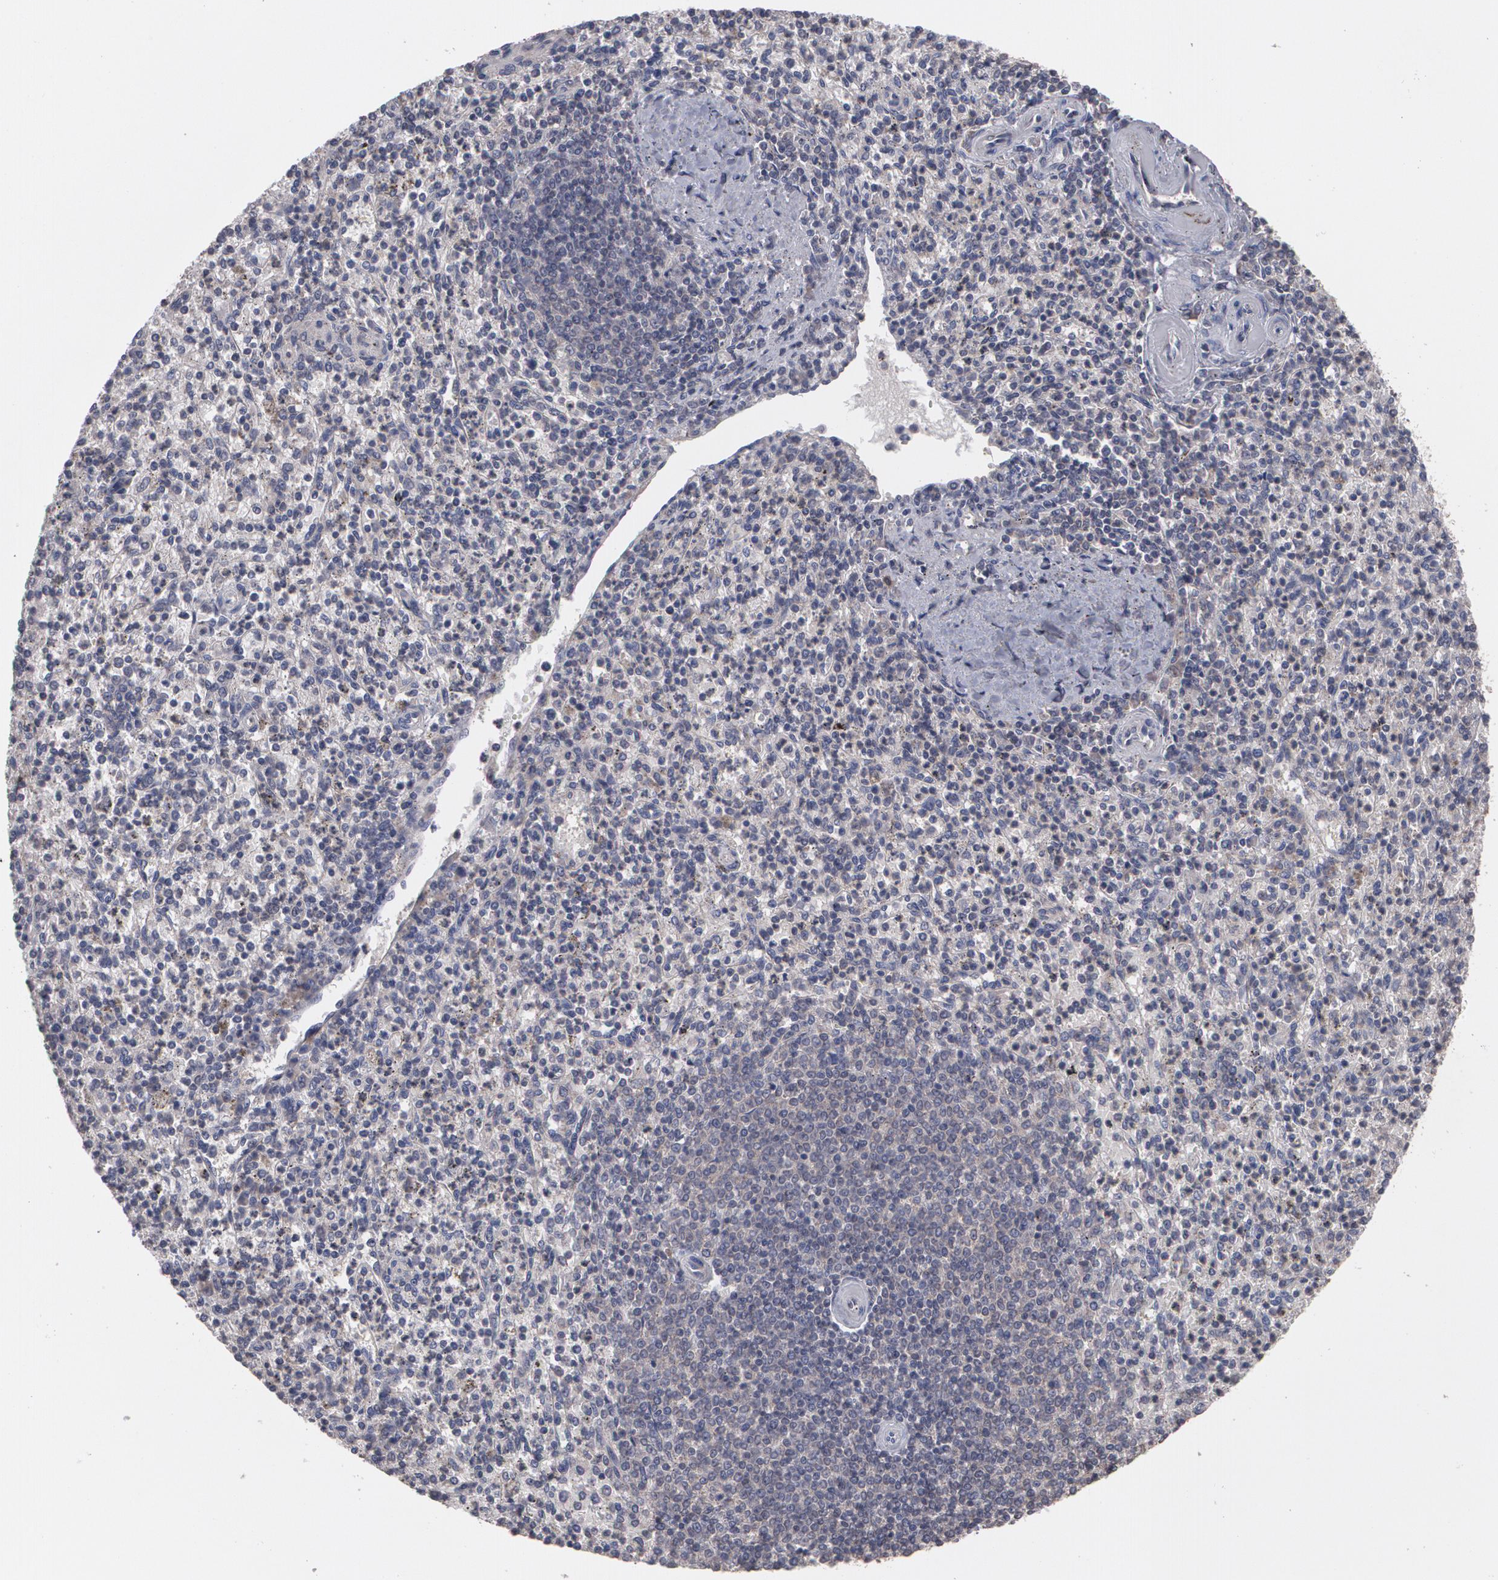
{"staining": {"intensity": "weak", "quantity": ">75%", "location": "cytoplasmic/membranous"}, "tissue": "spleen", "cell_type": "Cells in red pulp", "image_type": "normal", "snomed": [{"axis": "morphology", "description": "Normal tissue, NOS"}, {"axis": "topography", "description": "Spleen"}], "caption": "Brown immunohistochemical staining in unremarkable spleen shows weak cytoplasmic/membranous positivity in approximately >75% of cells in red pulp. The staining is performed using DAB (3,3'-diaminobenzidine) brown chromogen to label protein expression. The nuclei are counter-stained blue using hematoxylin.", "gene": "ARF6", "patient": {"sex": "male", "age": 72}}